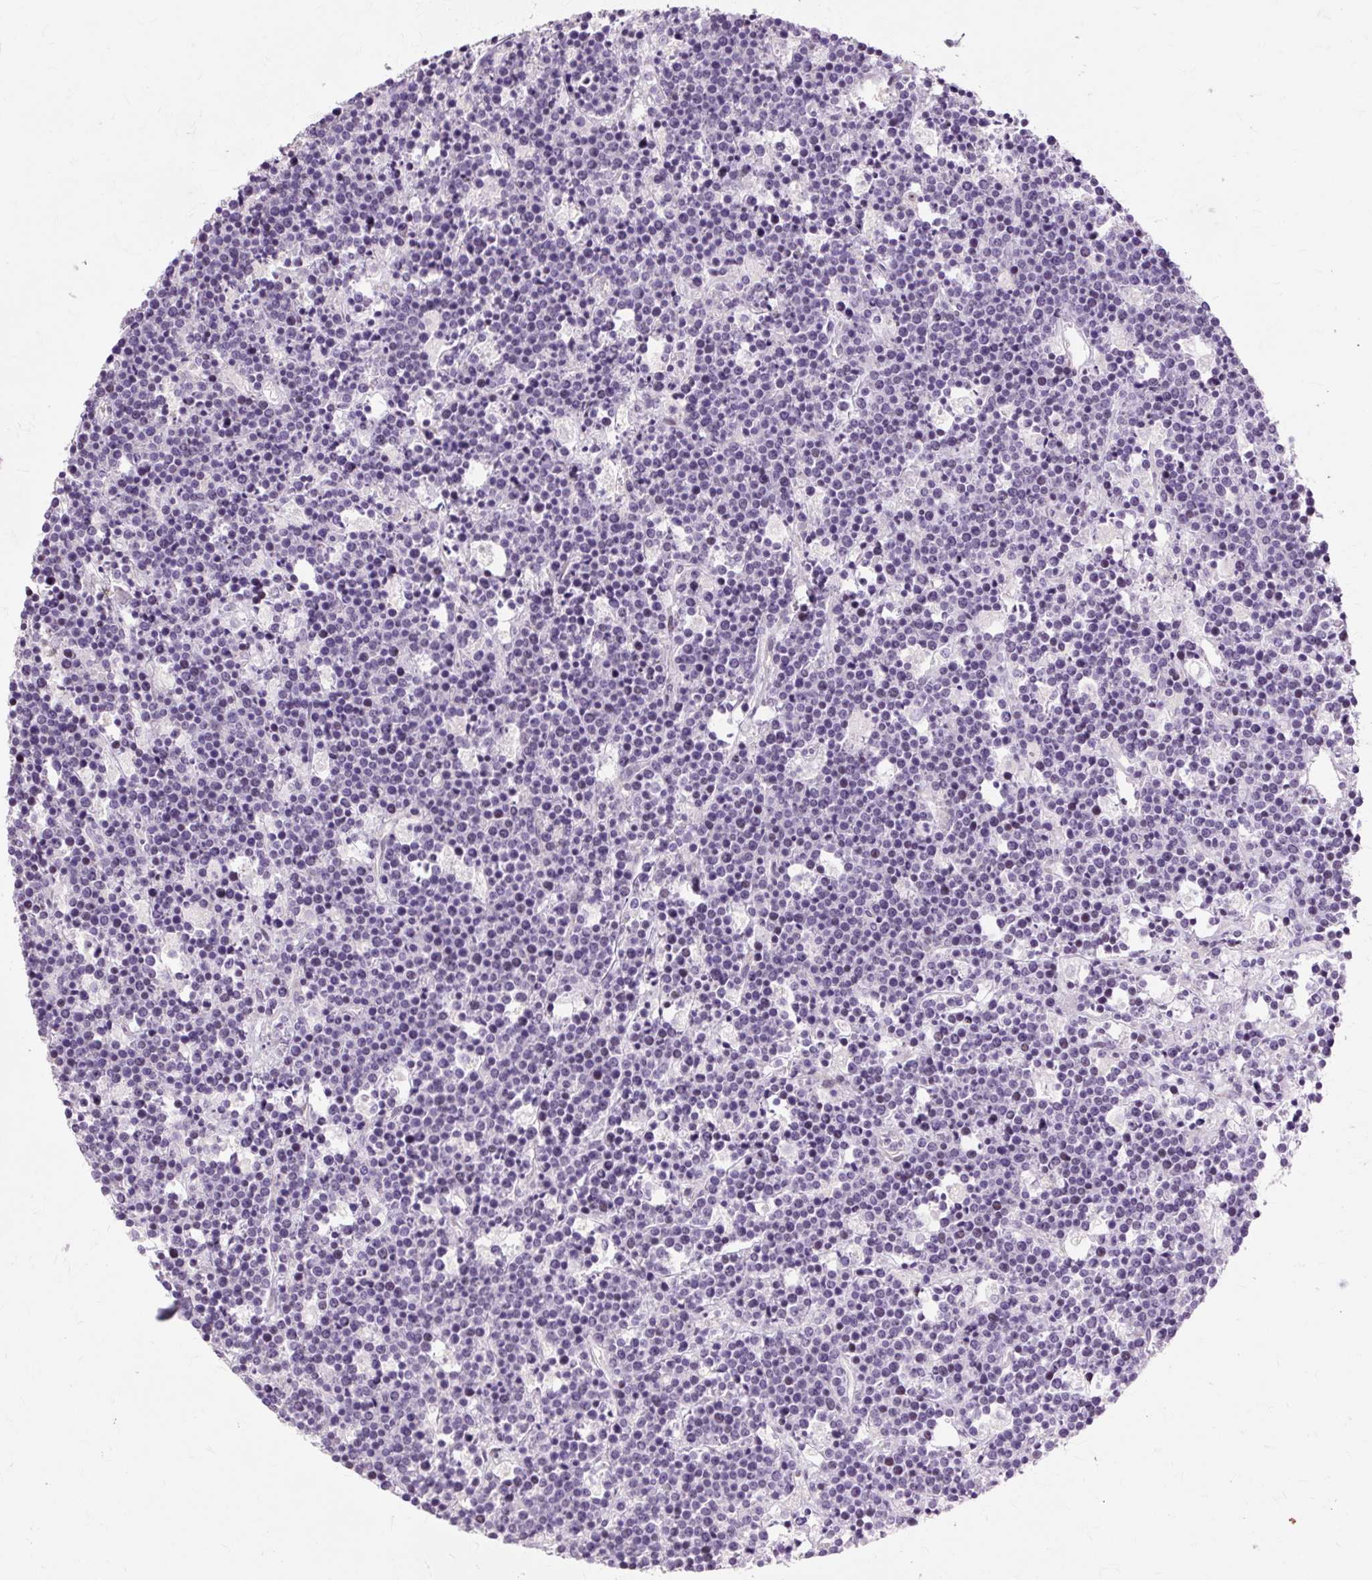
{"staining": {"intensity": "negative", "quantity": "none", "location": "none"}, "tissue": "lymphoma", "cell_type": "Tumor cells", "image_type": "cancer", "snomed": [{"axis": "morphology", "description": "Malignant lymphoma, non-Hodgkin's type, High grade"}, {"axis": "topography", "description": "Ovary"}], "caption": "Human malignant lymphoma, non-Hodgkin's type (high-grade) stained for a protein using immunohistochemistry (IHC) reveals no expression in tumor cells.", "gene": "IRX2", "patient": {"sex": "female", "age": 56}}